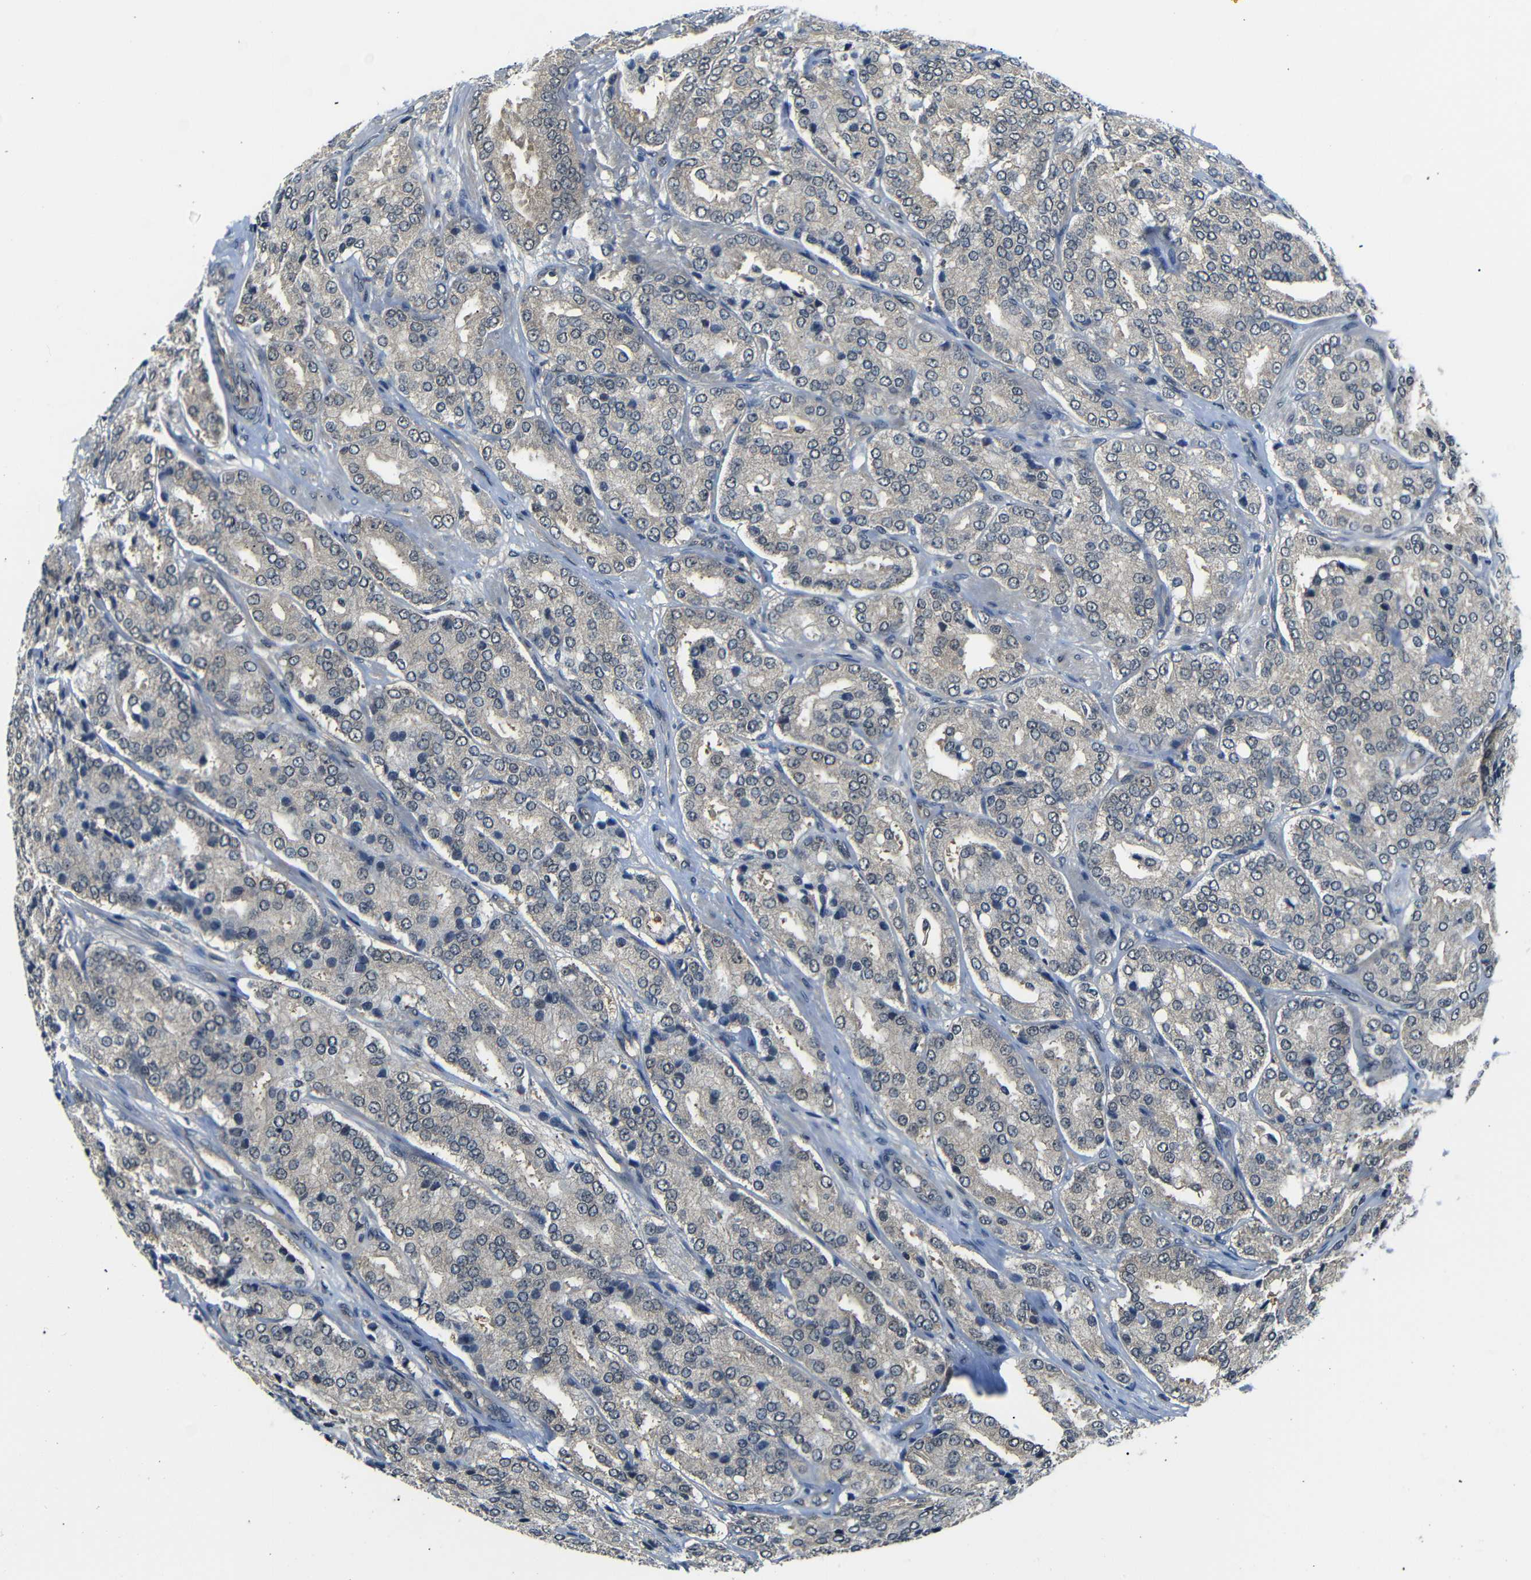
{"staining": {"intensity": "weak", "quantity": "25%-75%", "location": "cytoplasmic/membranous"}, "tissue": "prostate cancer", "cell_type": "Tumor cells", "image_type": "cancer", "snomed": [{"axis": "morphology", "description": "Adenocarcinoma, High grade"}, {"axis": "topography", "description": "Prostate"}], "caption": "Weak cytoplasmic/membranous expression is seen in approximately 25%-75% of tumor cells in prostate adenocarcinoma (high-grade).", "gene": "UBXN1", "patient": {"sex": "male", "age": 65}}